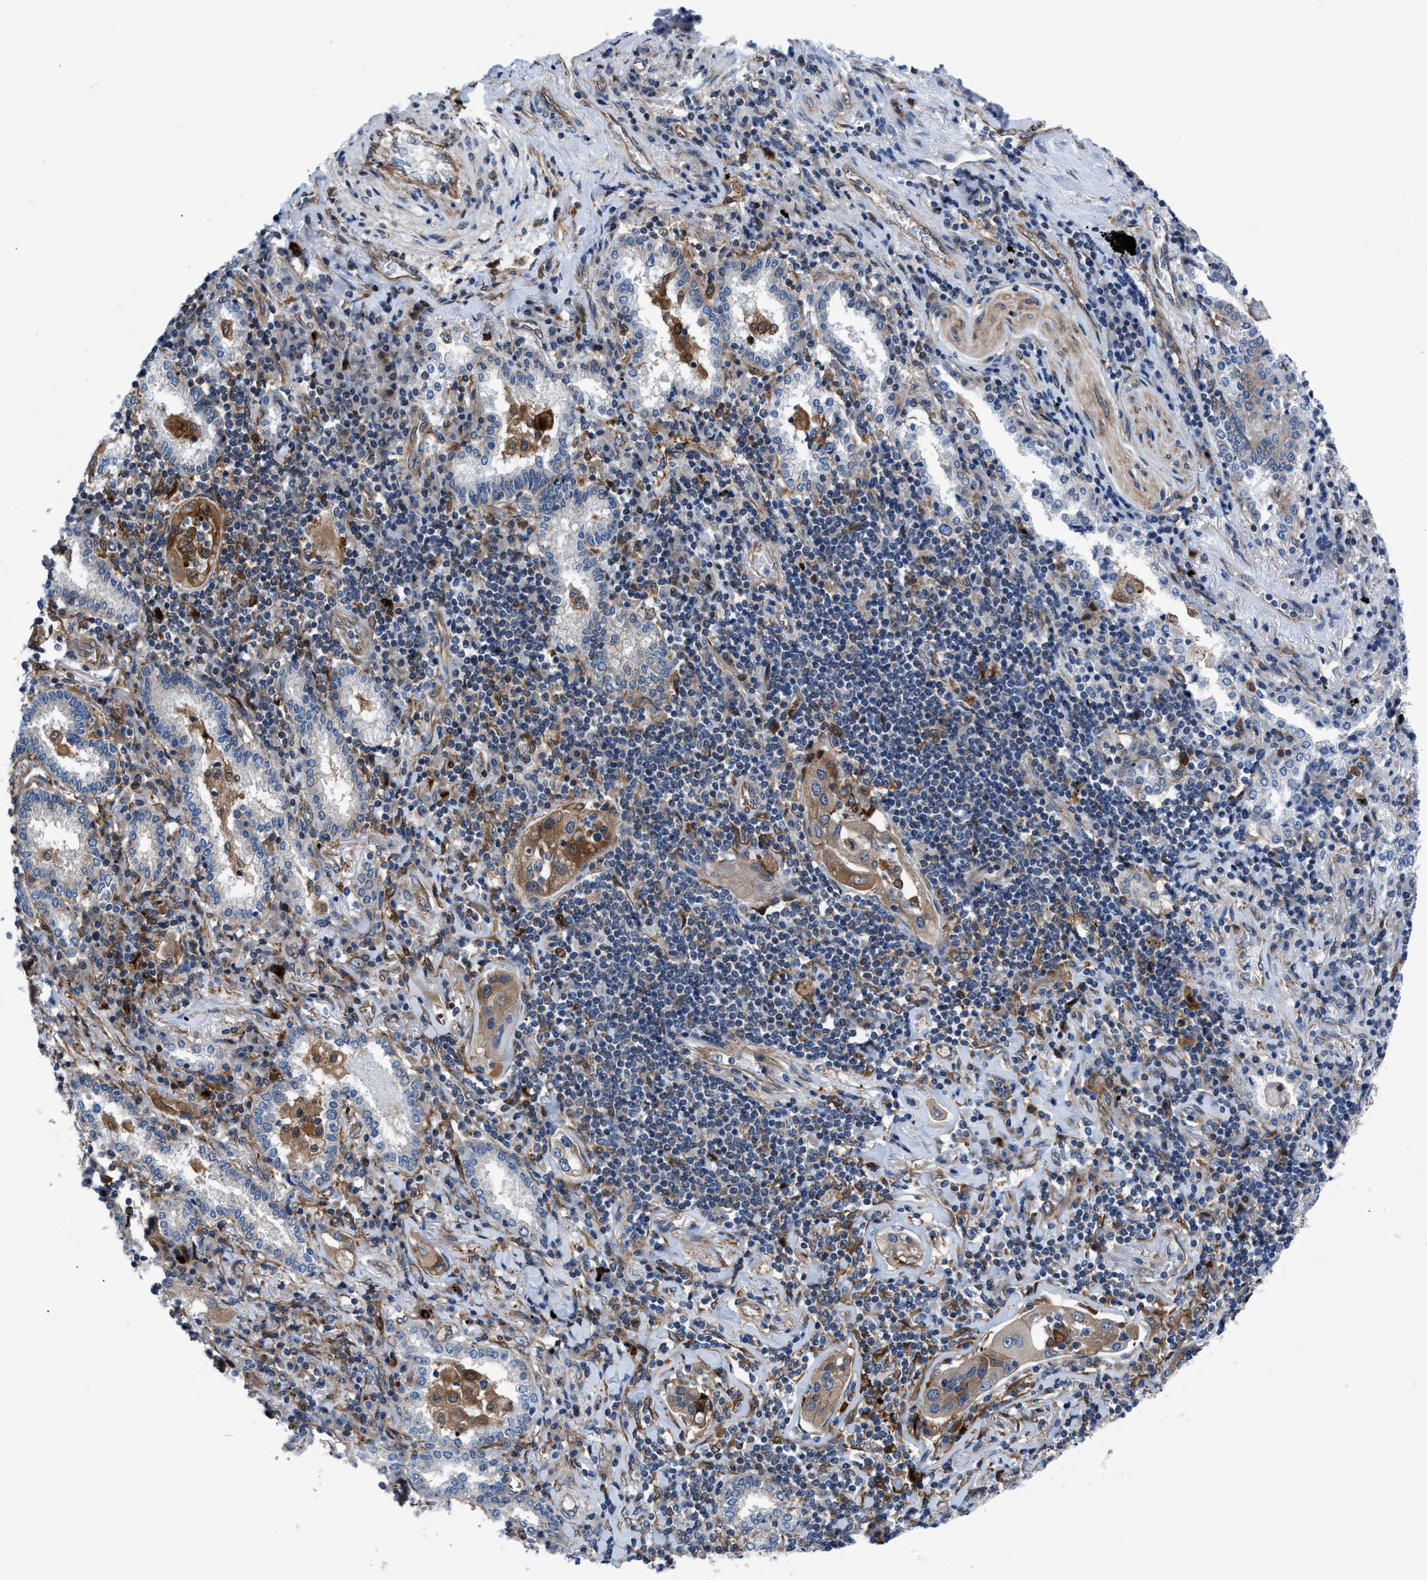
{"staining": {"intensity": "moderate", "quantity": ">75%", "location": "cytoplasmic/membranous"}, "tissue": "lung cancer", "cell_type": "Tumor cells", "image_type": "cancer", "snomed": [{"axis": "morphology", "description": "Adenocarcinoma, NOS"}, {"axis": "topography", "description": "Lung"}], "caption": "Protein expression analysis of adenocarcinoma (lung) demonstrates moderate cytoplasmic/membranous staining in approximately >75% of tumor cells.", "gene": "DMAC1", "patient": {"sex": "female", "age": 65}}